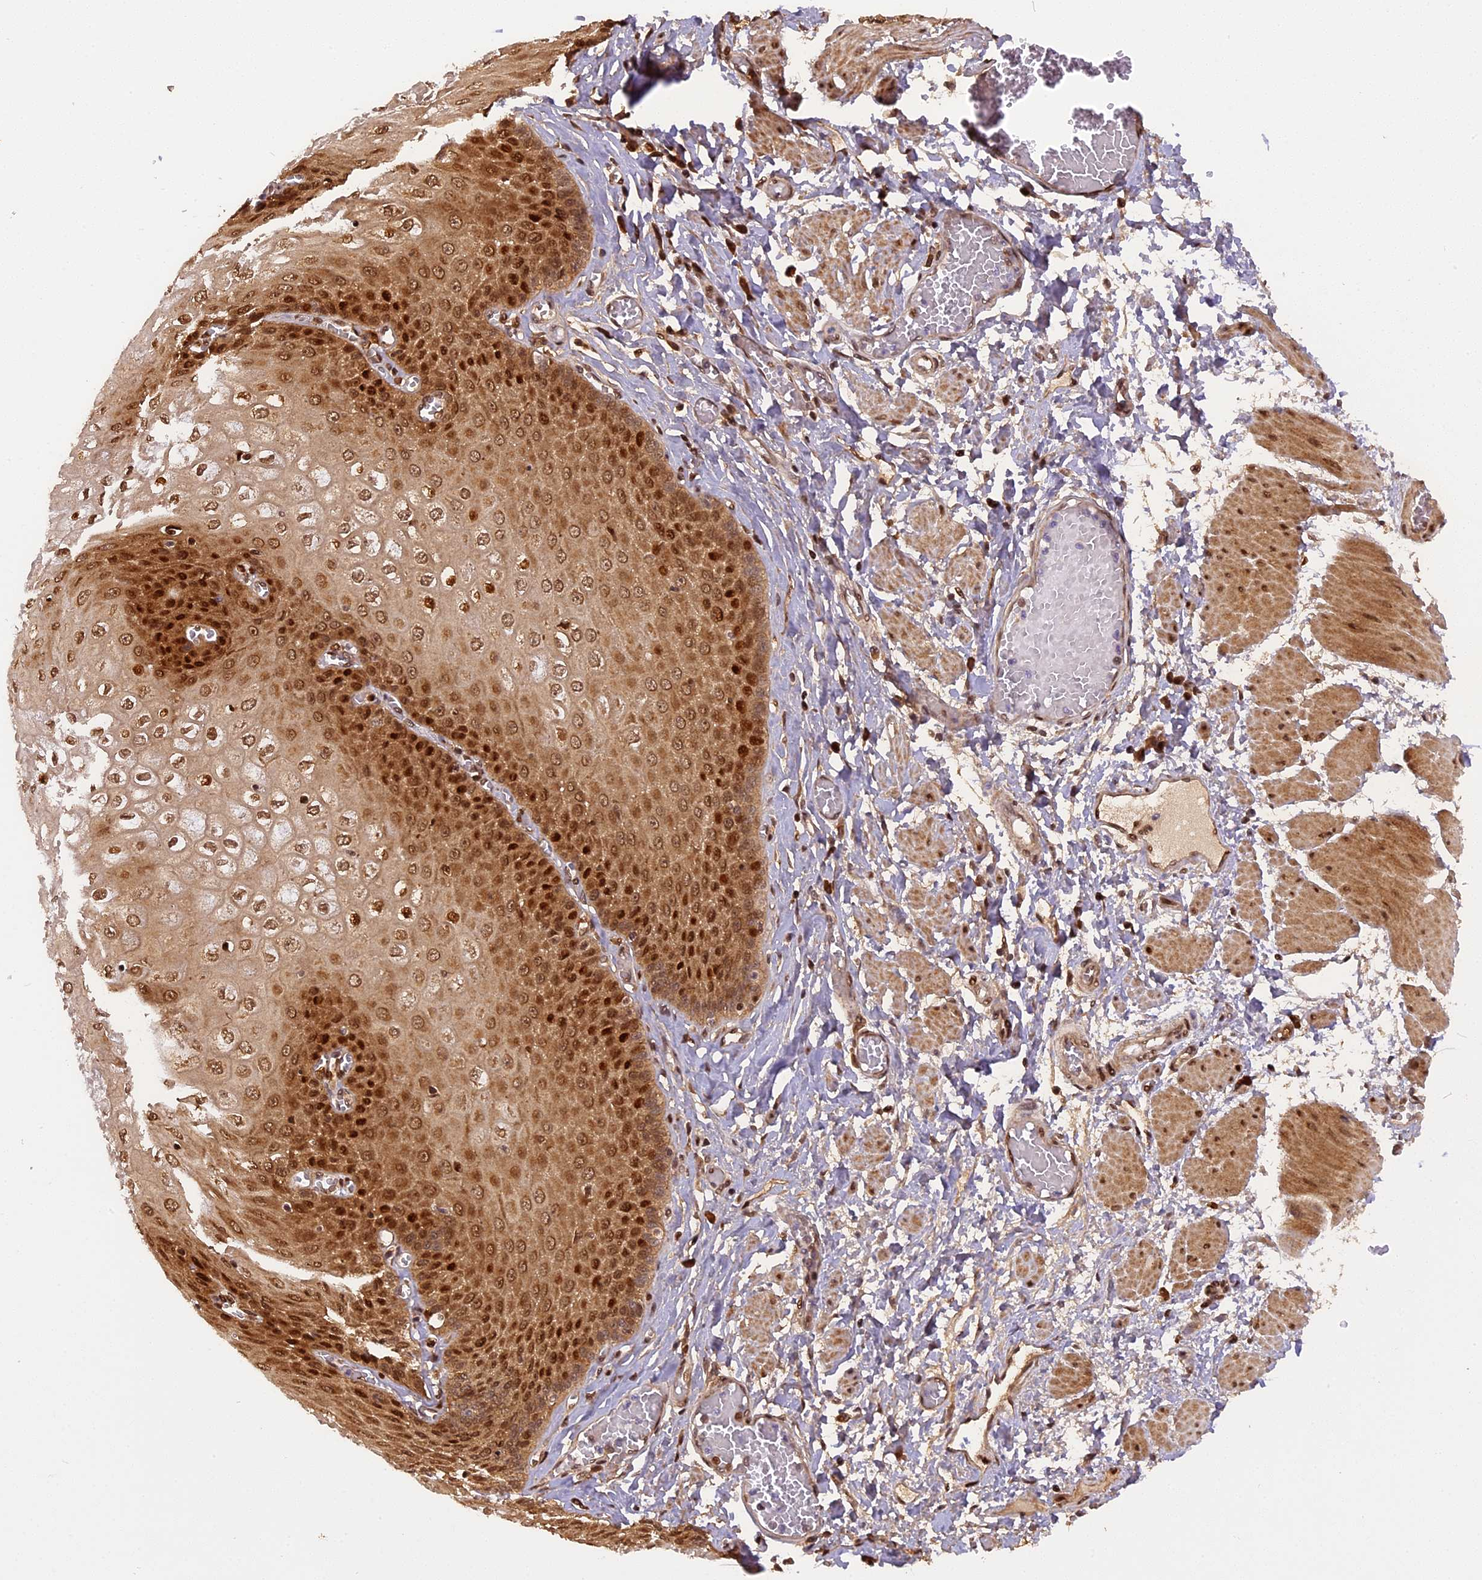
{"staining": {"intensity": "strong", "quantity": ">75%", "location": "cytoplasmic/membranous,nuclear"}, "tissue": "esophagus", "cell_type": "Squamous epithelial cells", "image_type": "normal", "snomed": [{"axis": "morphology", "description": "Normal tissue, NOS"}, {"axis": "topography", "description": "Esophagus"}], "caption": "This image reveals IHC staining of normal human esophagus, with high strong cytoplasmic/membranous,nuclear expression in about >75% of squamous epithelial cells.", "gene": "MICALL1", "patient": {"sex": "male", "age": 60}}